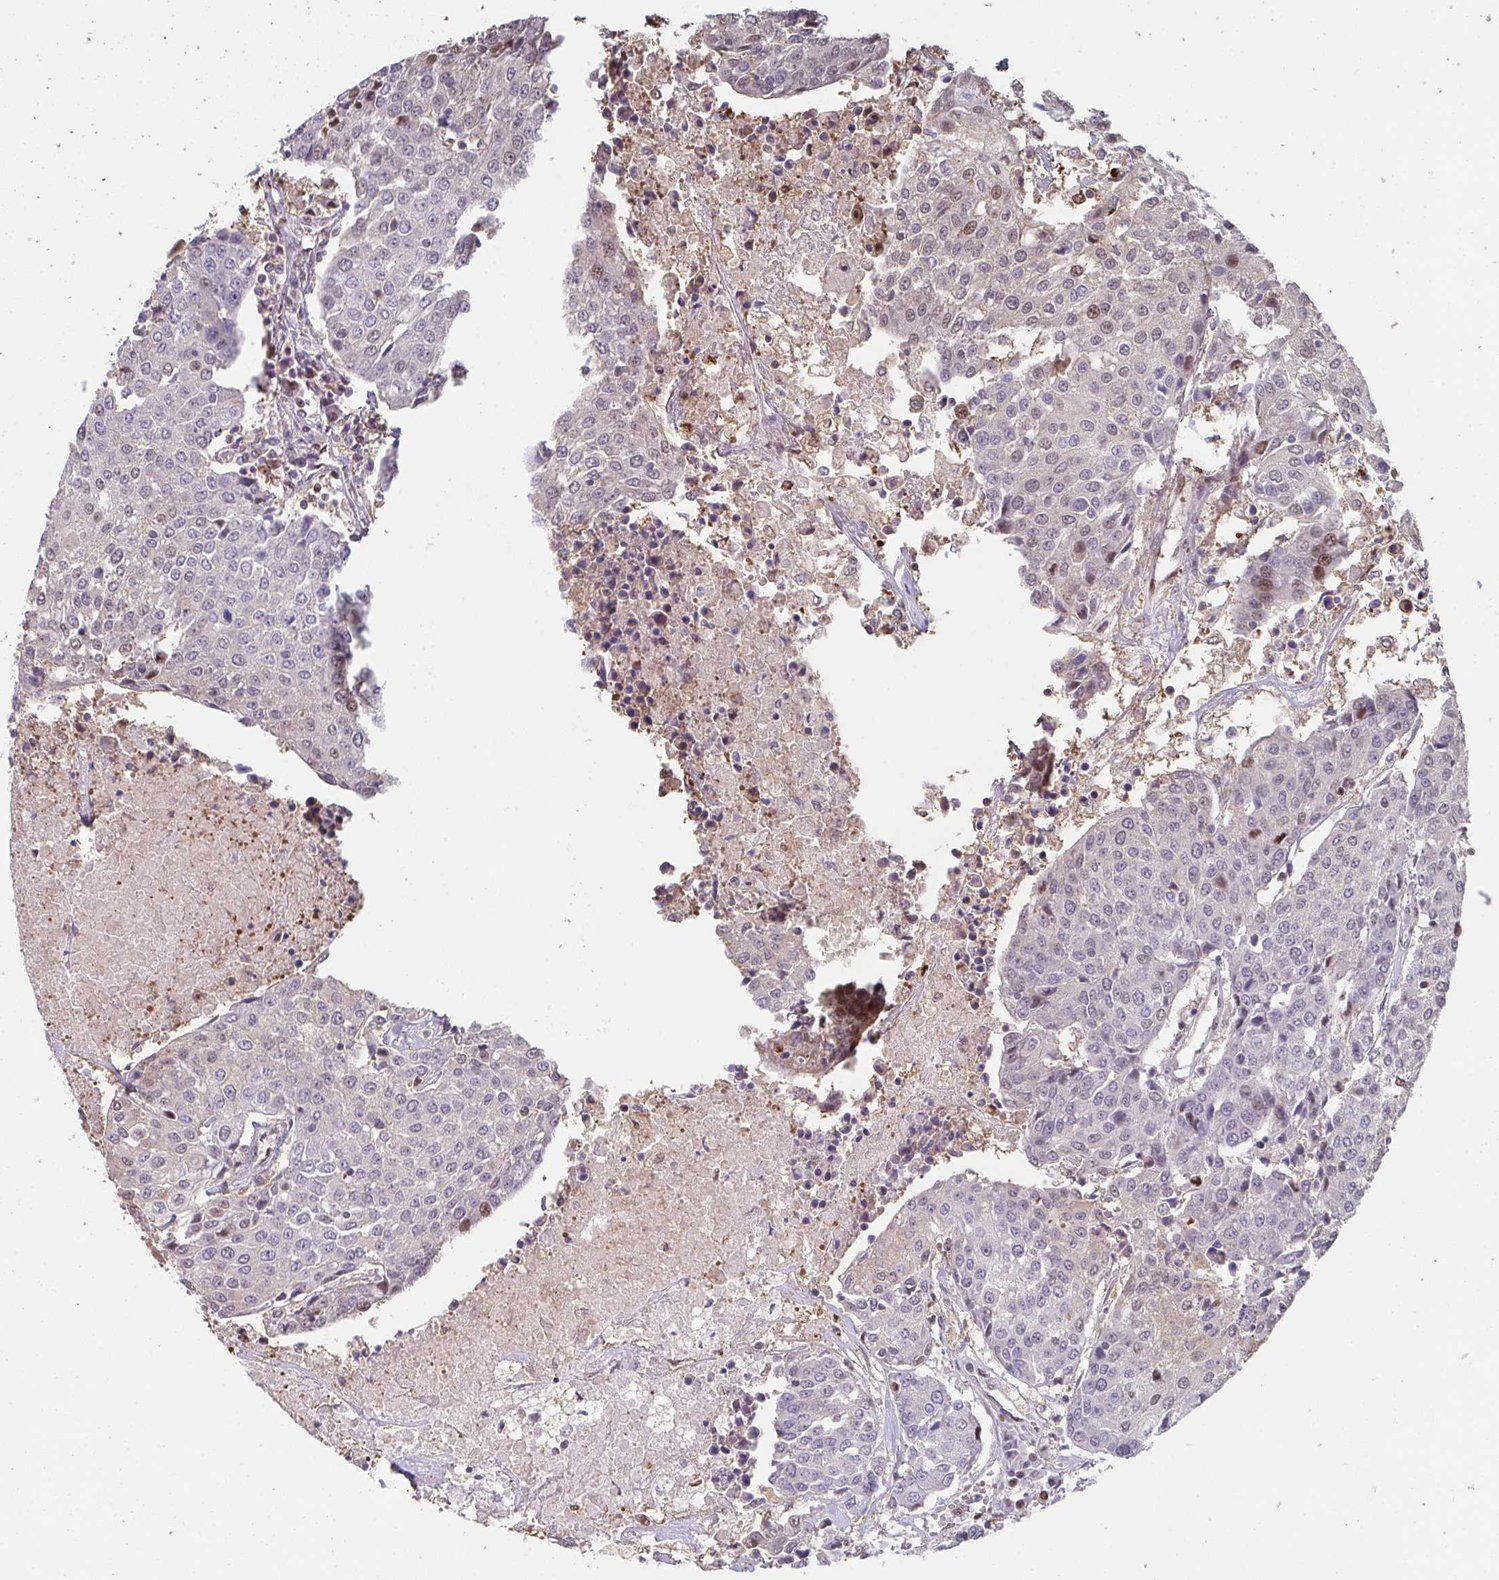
{"staining": {"intensity": "weak", "quantity": "<25%", "location": "nuclear"}, "tissue": "urothelial cancer", "cell_type": "Tumor cells", "image_type": "cancer", "snomed": [{"axis": "morphology", "description": "Urothelial carcinoma, High grade"}, {"axis": "topography", "description": "Urinary bladder"}], "caption": "This is an immunohistochemistry histopathology image of human high-grade urothelial carcinoma. There is no staining in tumor cells.", "gene": "ACD", "patient": {"sex": "female", "age": 85}}